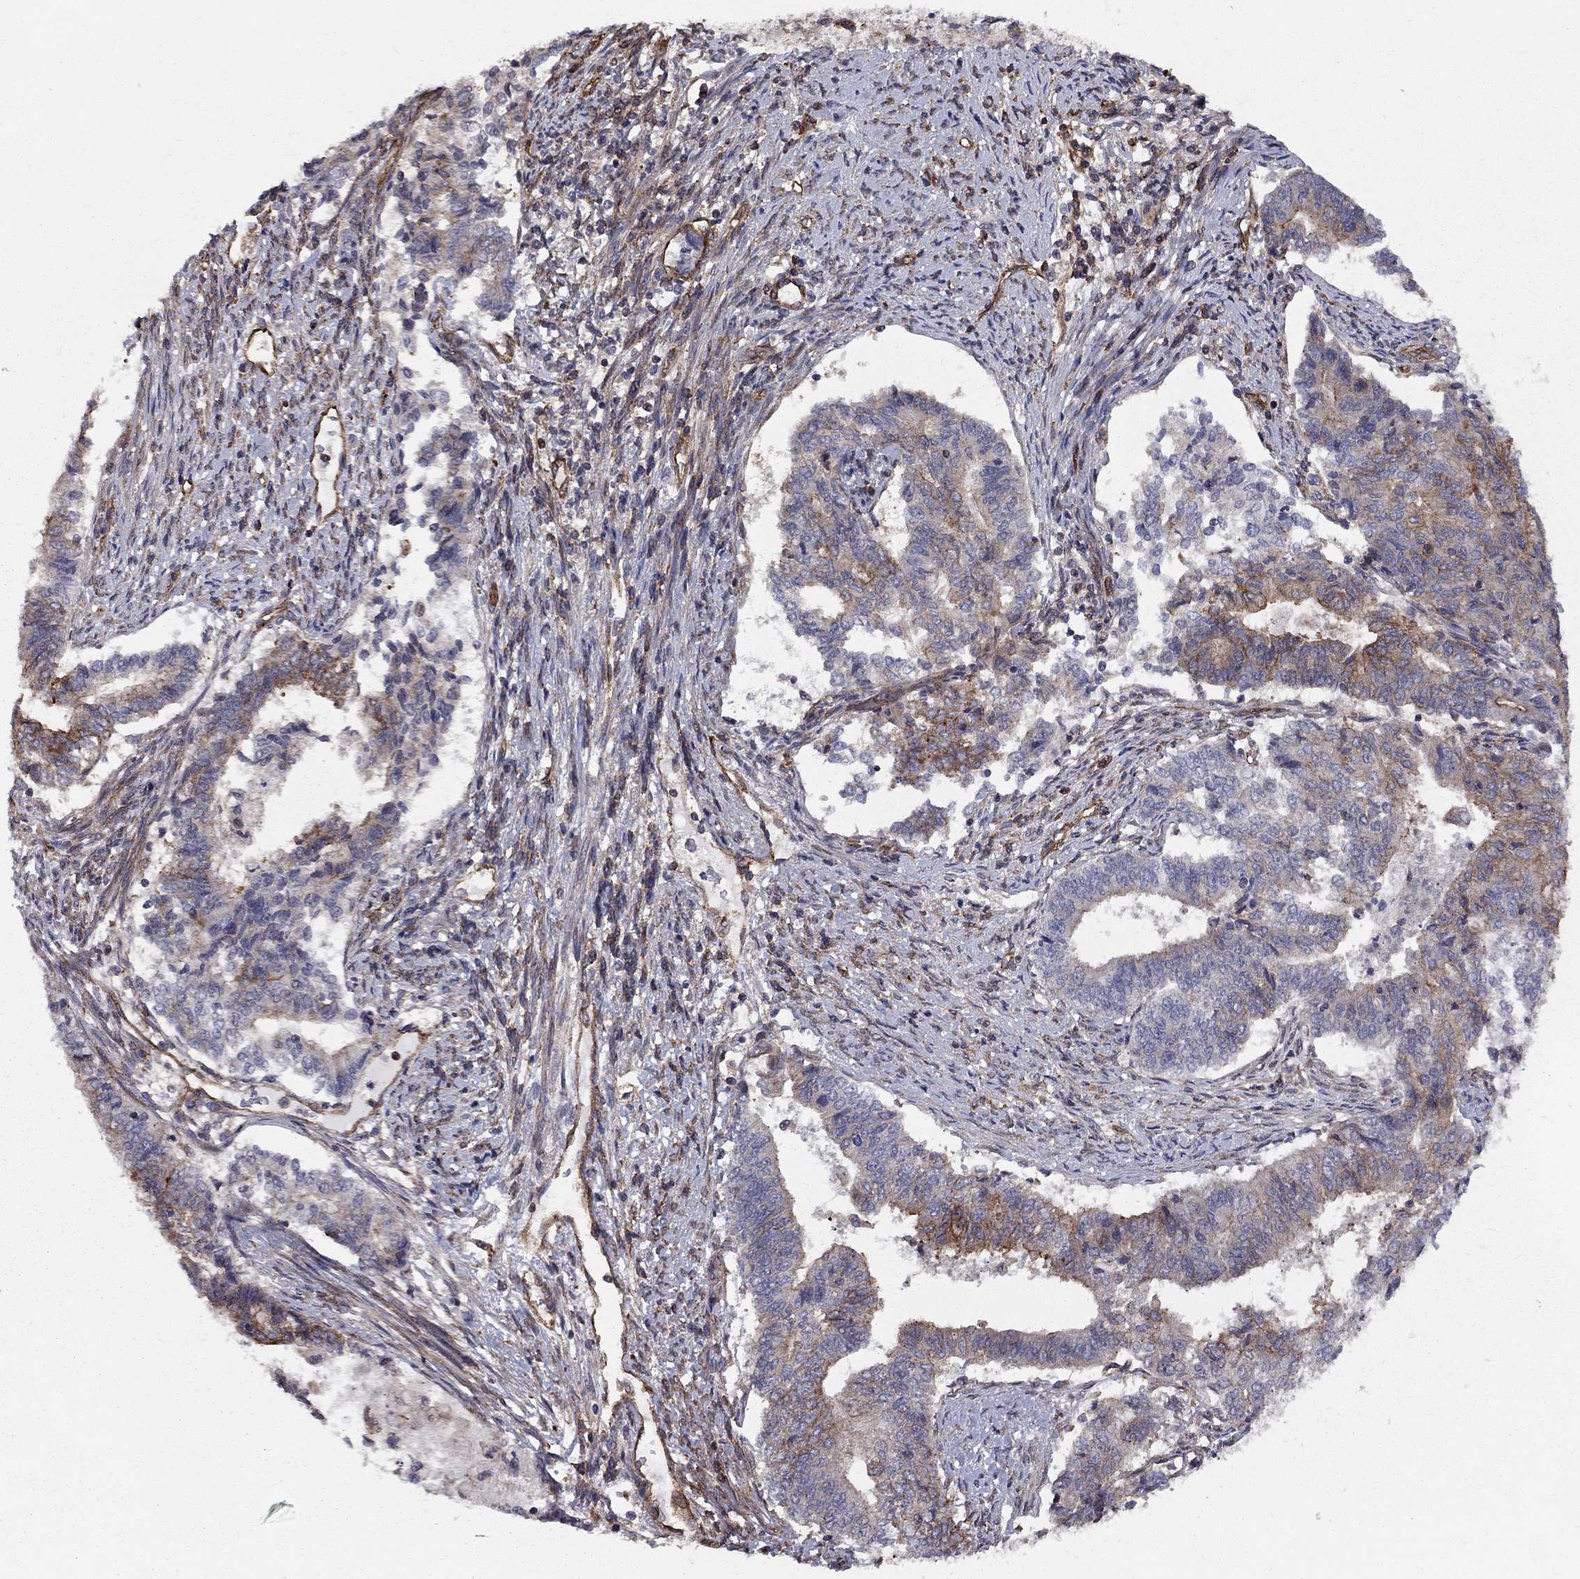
{"staining": {"intensity": "moderate", "quantity": "<25%", "location": "cytoplasmic/membranous"}, "tissue": "endometrial cancer", "cell_type": "Tumor cells", "image_type": "cancer", "snomed": [{"axis": "morphology", "description": "Adenocarcinoma, NOS"}, {"axis": "topography", "description": "Endometrium"}], "caption": "Immunohistochemical staining of human endometrial adenocarcinoma demonstrates low levels of moderate cytoplasmic/membranous protein staining in approximately <25% of tumor cells.", "gene": "RASEF", "patient": {"sex": "female", "age": 65}}